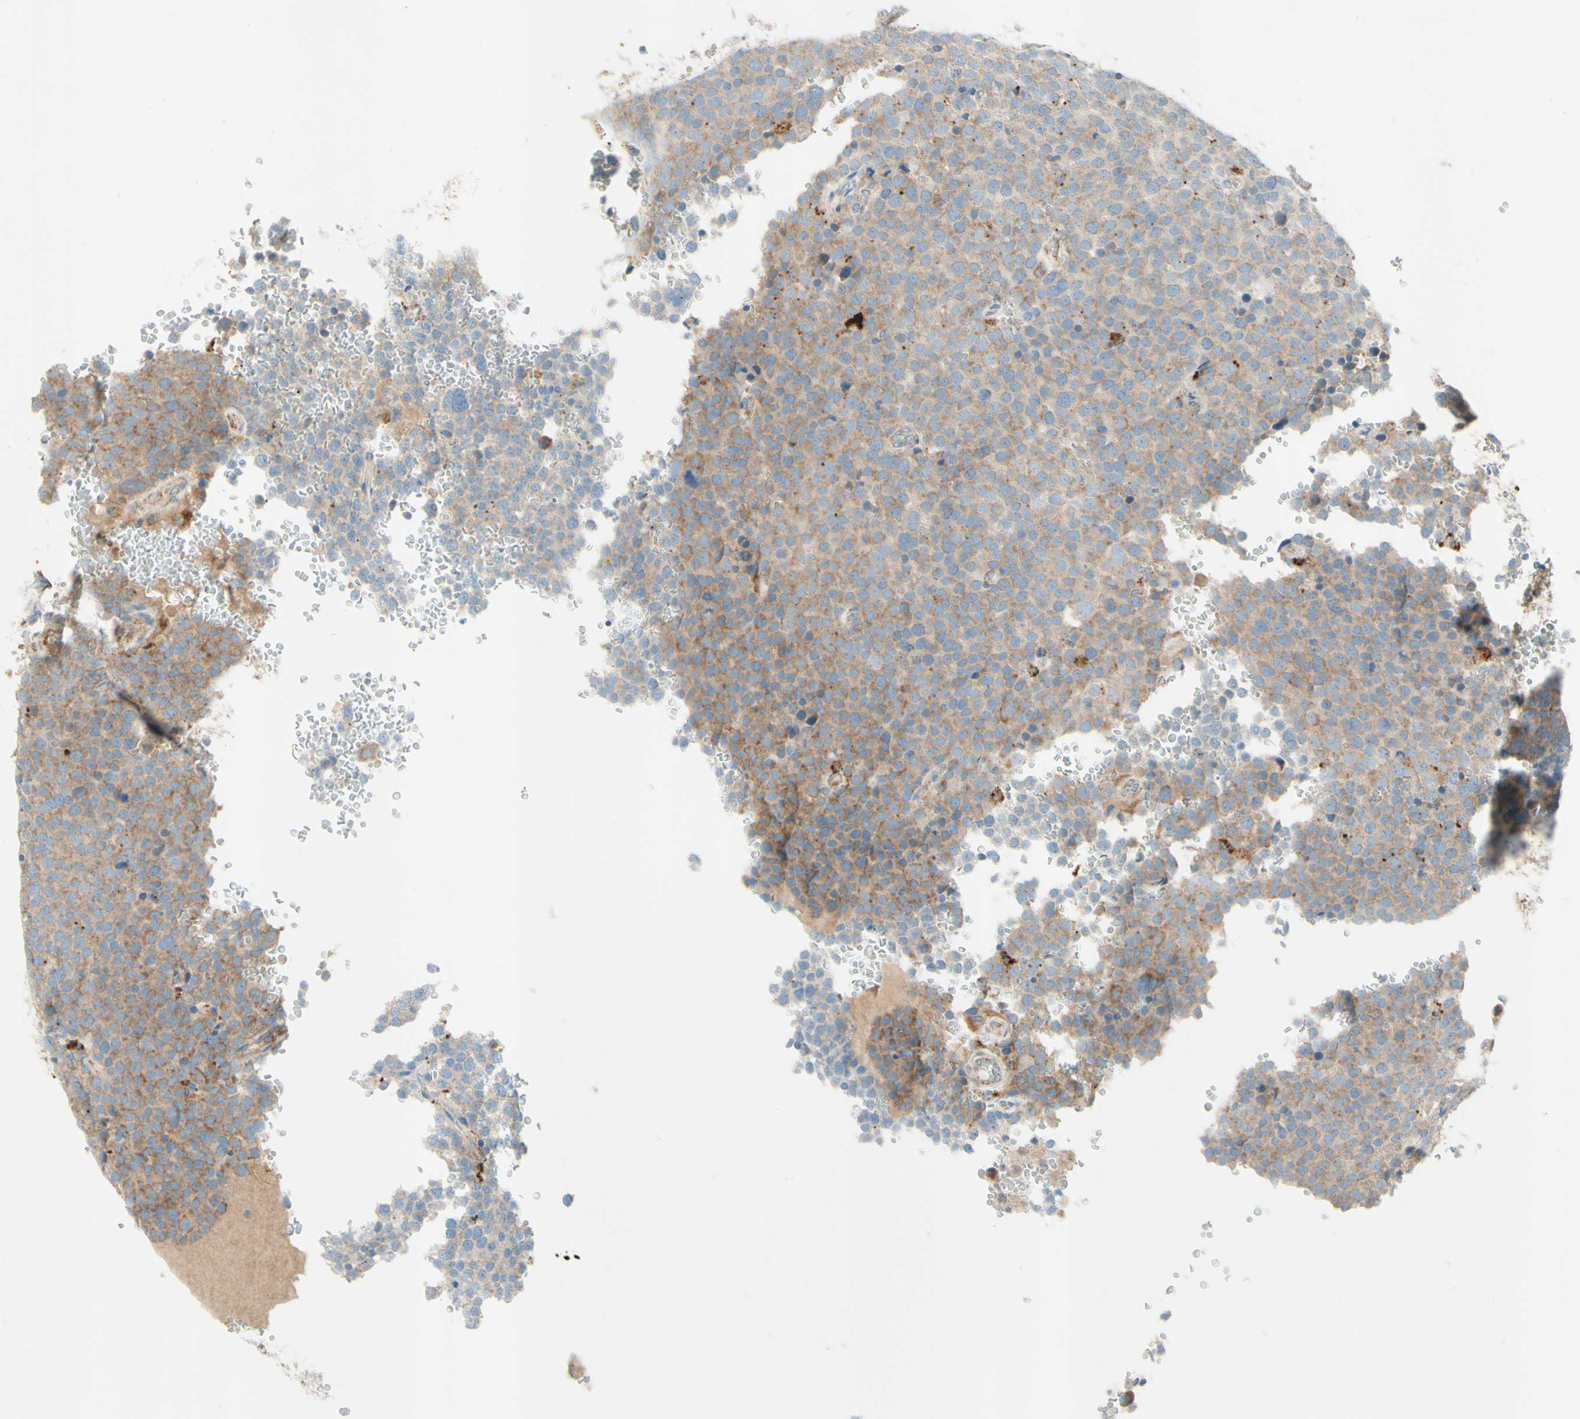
{"staining": {"intensity": "weak", "quantity": ">75%", "location": "cytoplasmic/membranous"}, "tissue": "testis cancer", "cell_type": "Tumor cells", "image_type": "cancer", "snomed": [{"axis": "morphology", "description": "Seminoma, NOS"}, {"axis": "topography", "description": "Testis"}], "caption": "Protein analysis of testis cancer tissue shows weak cytoplasmic/membranous staining in about >75% of tumor cells.", "gene": "ARMC10", "patient": {"sex": "male", "age": 71}}